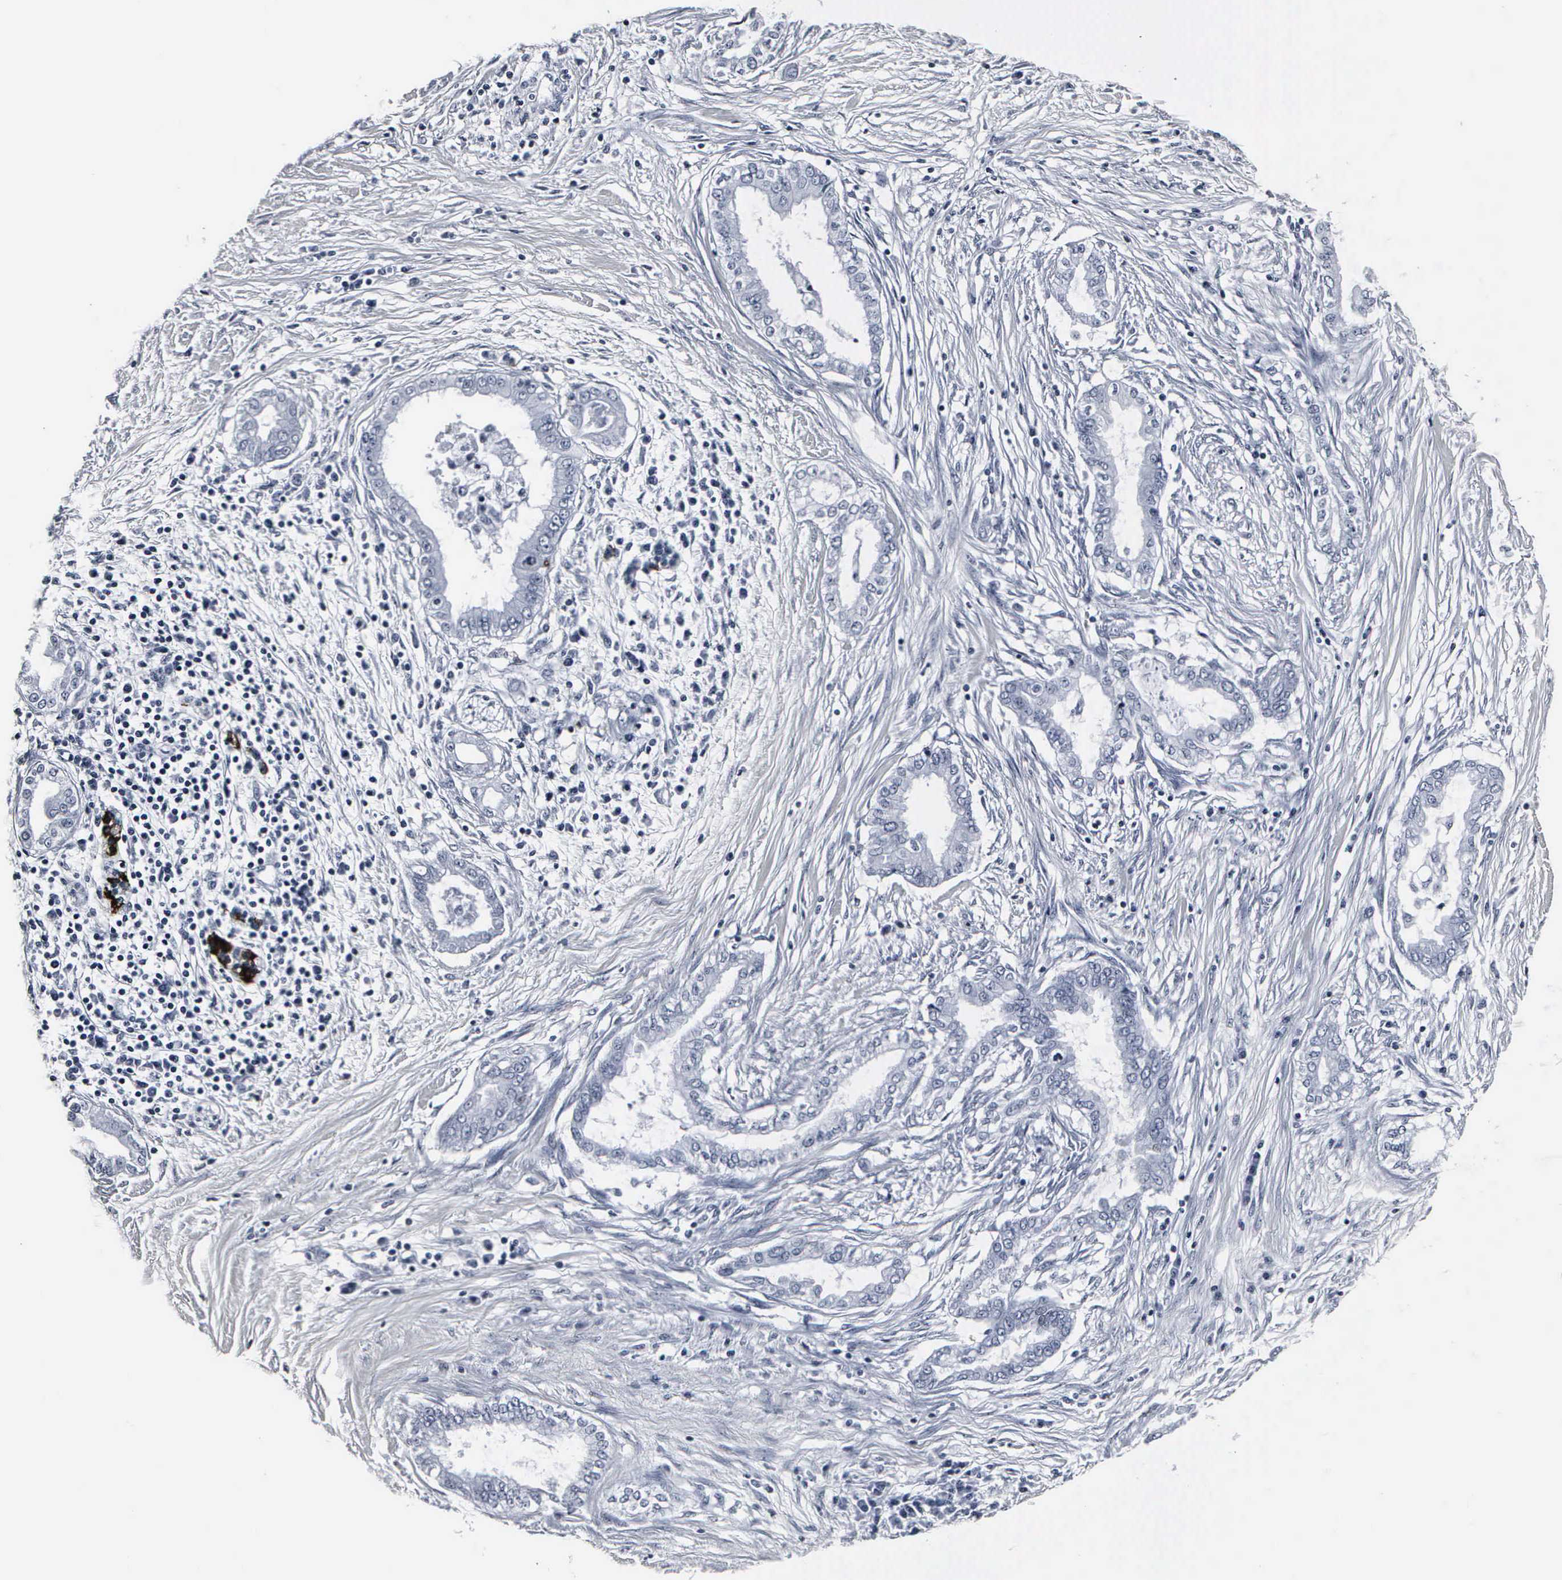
{"staining": {"intensity": "negative", "quantity": "none", "location": "none"}, "tissue": "pancreatic cancer", "cell_type": "Tumor cells", "image_type": "cancer", "snomed": [{"axis": "morphology", "description": "Adenocarcinoma, NOS"}, {"axis": "topography", "description": "Pancreas"}], "caption": "IHC image of neoplastic tissue: pancreatic cancer (adenocarcinoma) stained with DAB exhibits no significant protein expression in tumor cells. (Brightfield microscopy of DAB (3,3'-diaminobenzidine) IHC at high magnification).", "gene": "DGCR2", "patient": {"sex": "female", "age": 64}}